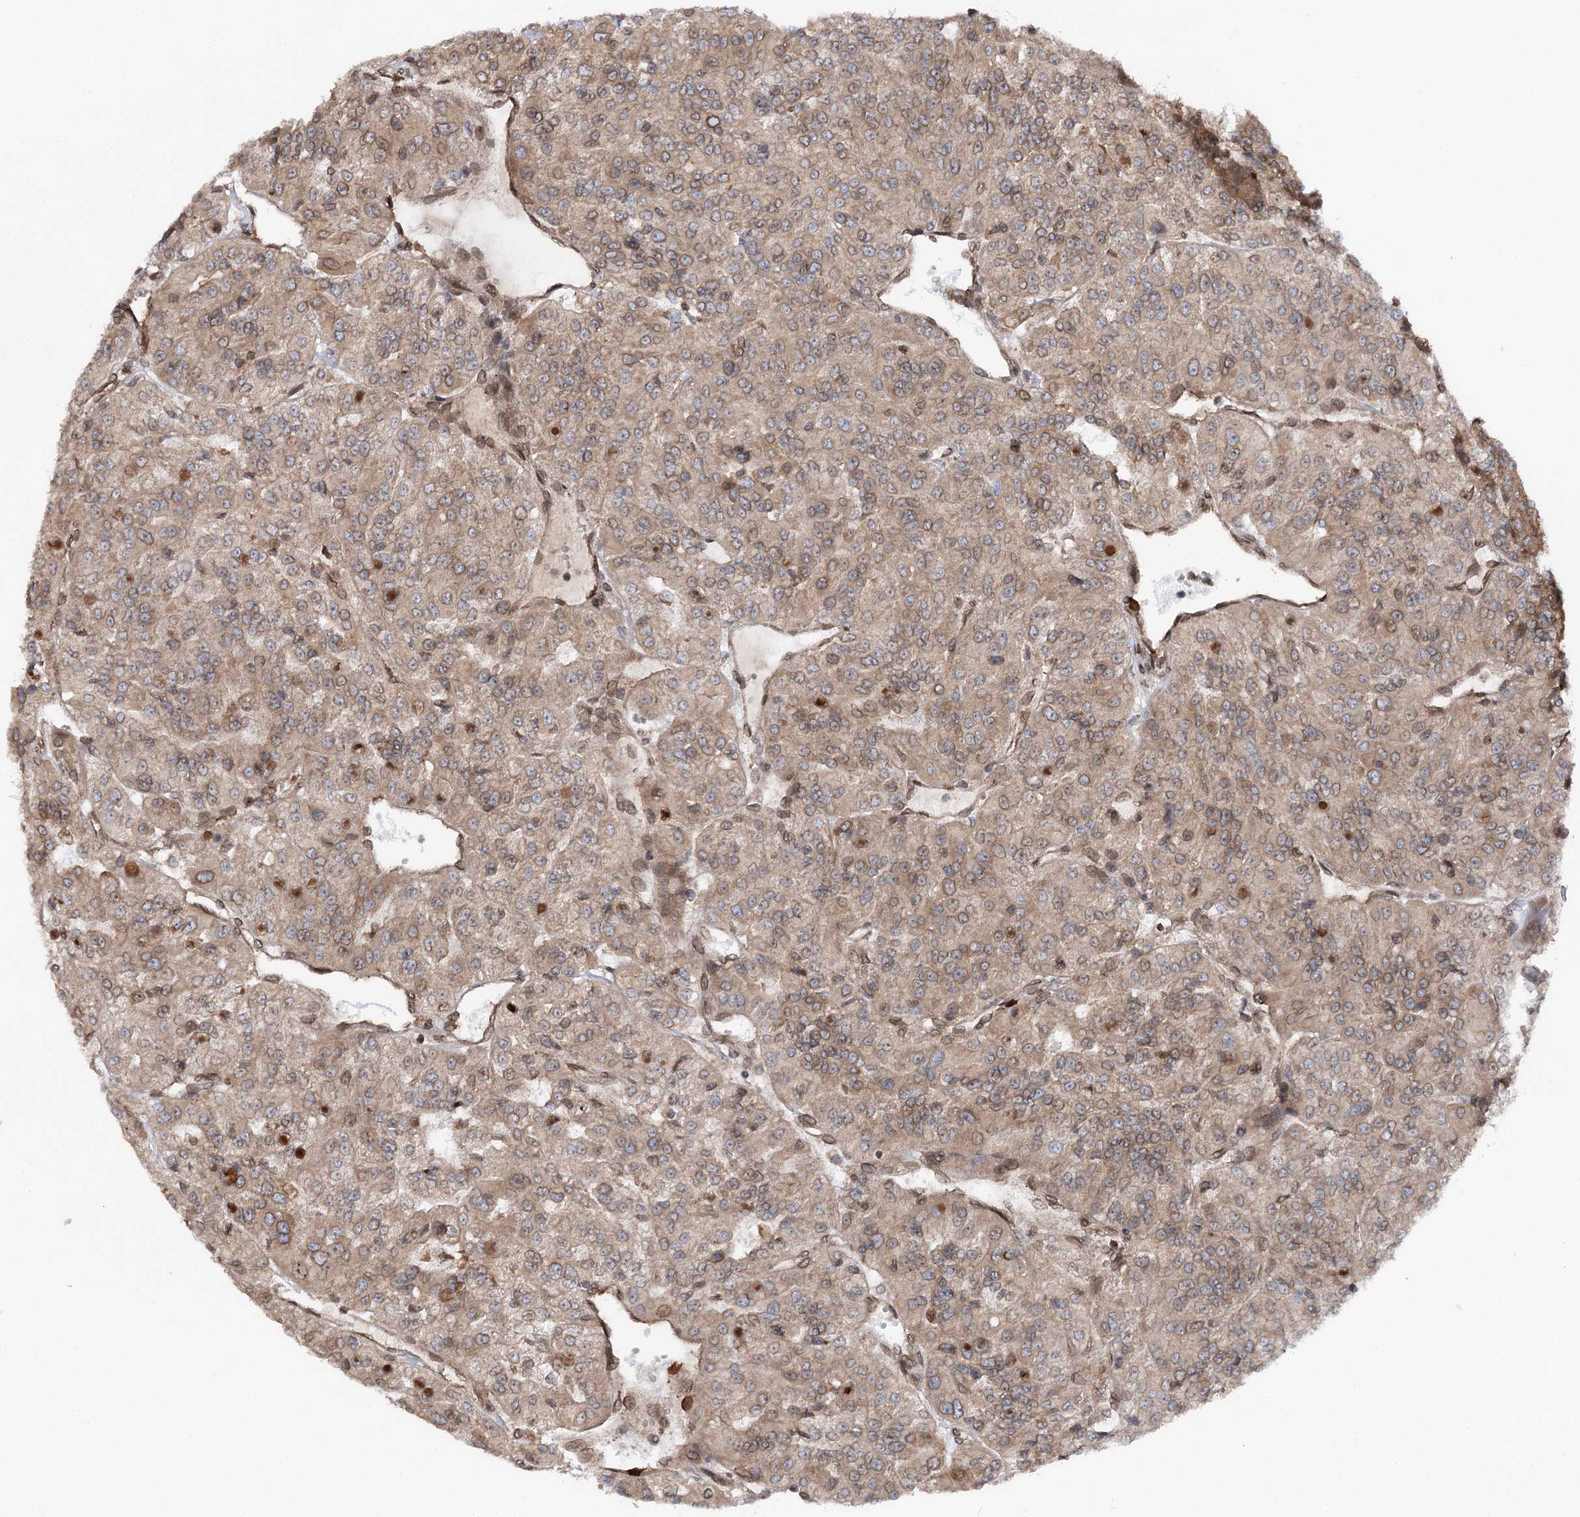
{"staining": {"intensity": "moderate", "quantity": ">75%", "location": "cytoplasmic/membranous"}, "tissue": "renal cancer", "cell_type": "Tumor cells", "image_type": "cancer", "snomed": [{"axis": "morphology", "description": "Adenocarcinoma, NOS"}, {"axis": "topography", "description": "Kidney"}], "caption": "Protein positivity by immunohistochemistry shows moderate cytoplasmic/membranous positivity in approximately >75% of tumor cells in renal cancer. Ihc stains the protein of interest in brown and the nuclei are stained blue.", "gene": "FGFR1OP2", "patient": {"sex": "female", "age": 63}}